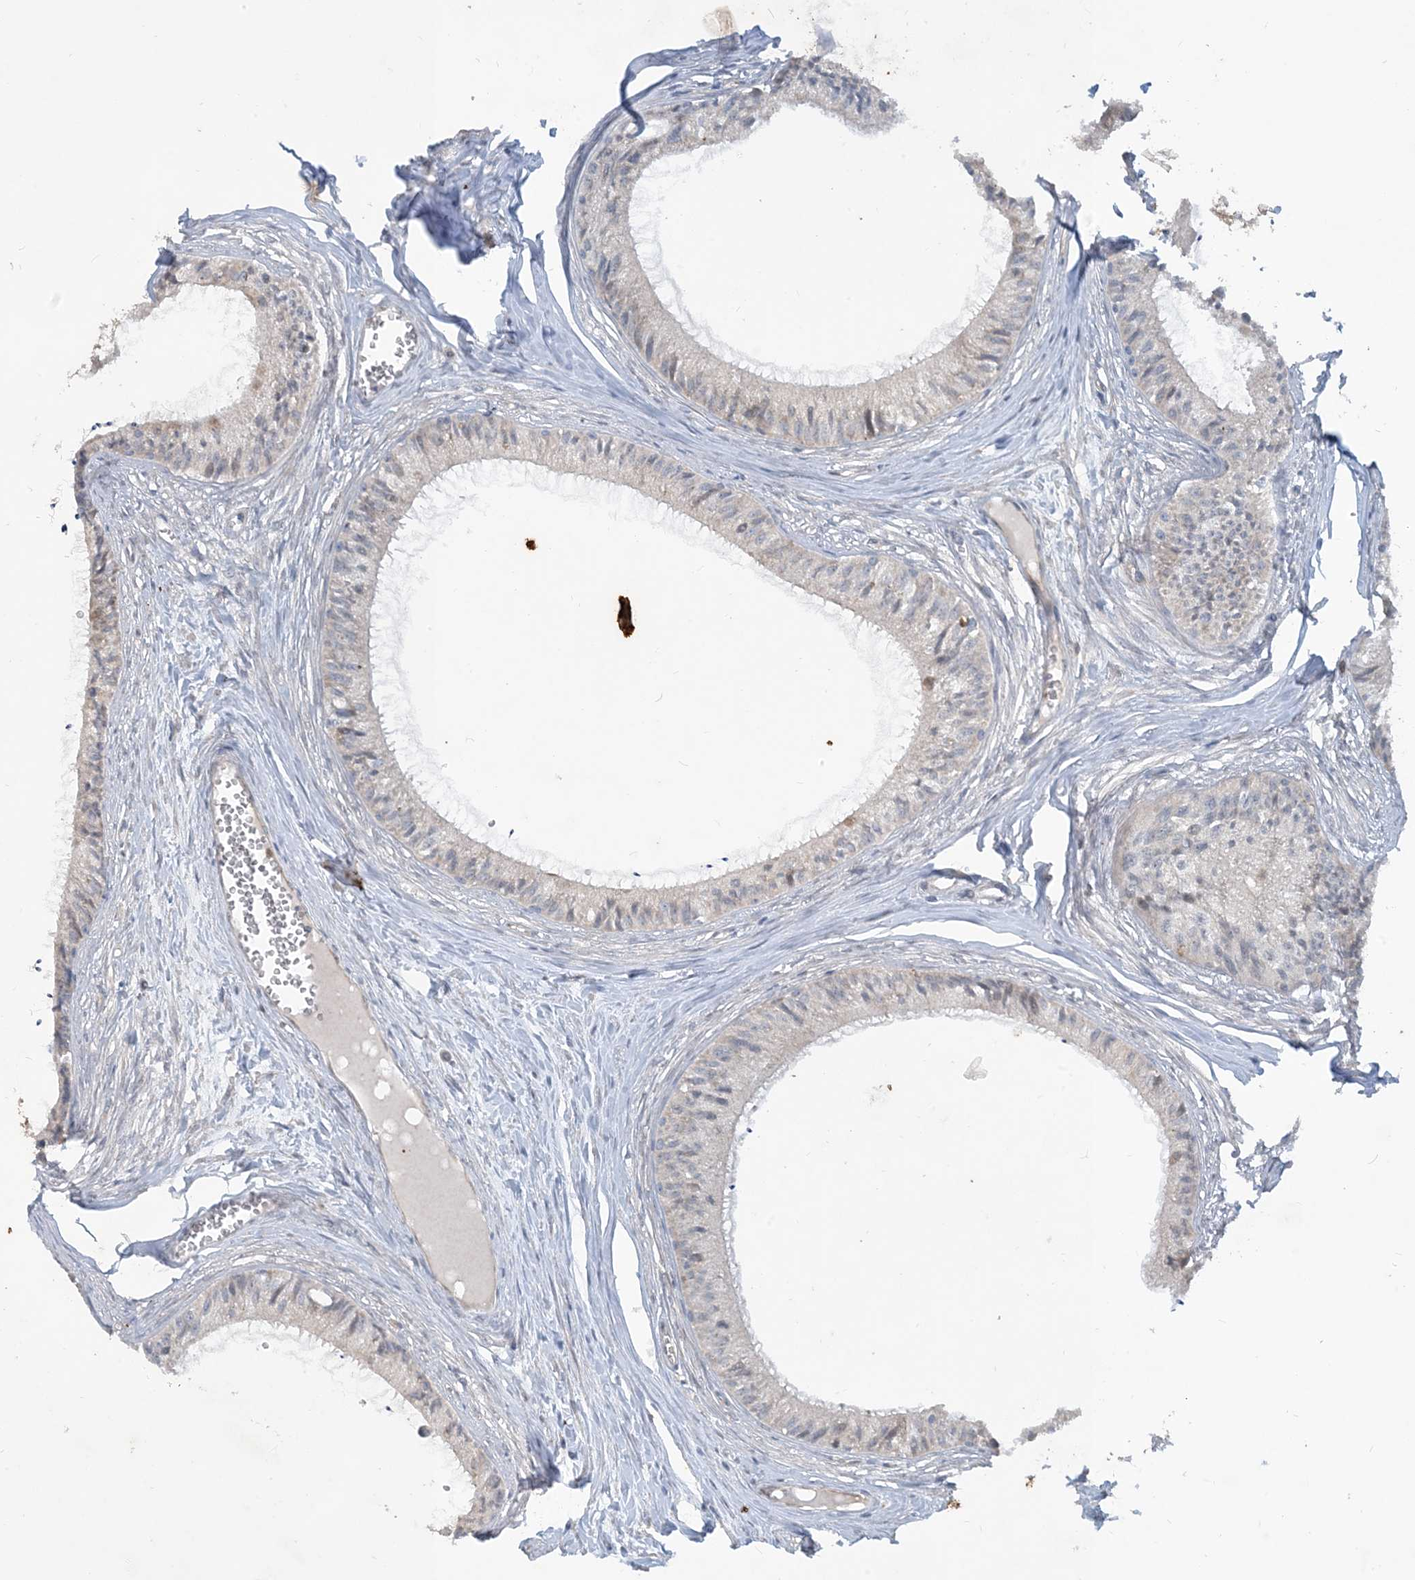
{"staining": {"intensity": "moderate", "quantity": "25%-75%", "location": "cytoplasmic/membranous"}, "tissue": "epididymis", "cell_type": "Glandular cells", "image_type": "normal", "snomed": [{"axis": "morphology", "description": "Normal tissue, NOS"}, {"axis": "topography", "description": "Epididymis"}], "caption": "This photomicrograph exhibits immunohistochemistry staining of normal epididymis, with medium moderate cytoplasmic/membranous staining in about 25%-75% of glandular cells.", "gene": "CDS1", "patient": {"sex": "male", "age": 36}}